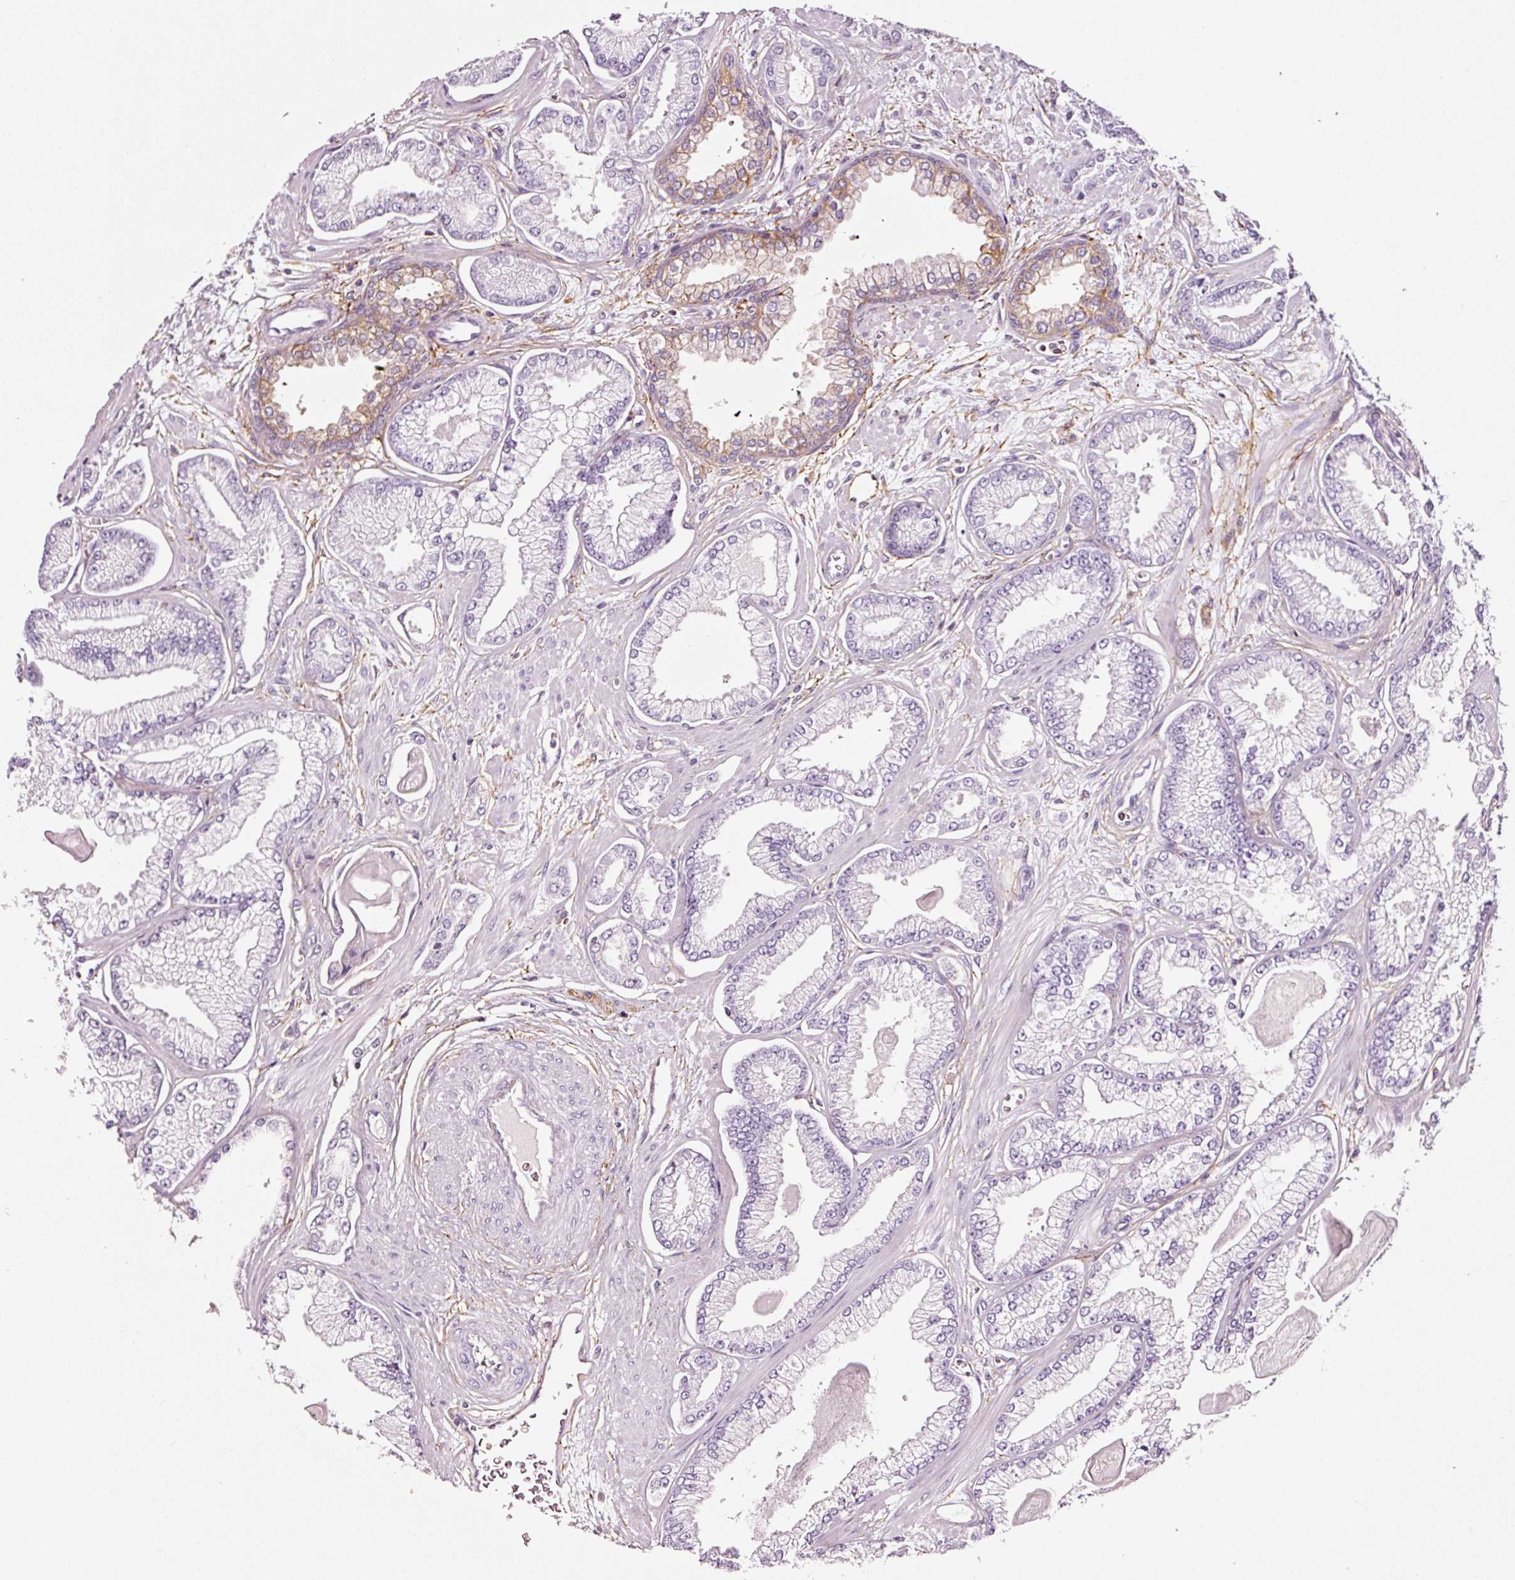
{"staining": {"intensity": "negative", "quantity": "none", "location": "none"}, "tissue": "prostate cancer", "cell_type": "Tumor cells", "image_type": "cancer", "snomed": [{"axis": "morphology", "description": "Adenocarcinoma, Low grade"}, {"axis": "topography", "description": "Prostate"}], "caption": "The image exhibits no significant positivity in tumor cells of adenocarcinoma (low-grade) (prostate).", "gene": "ADD3", "patient": {"sex": "male", "age": 64}}